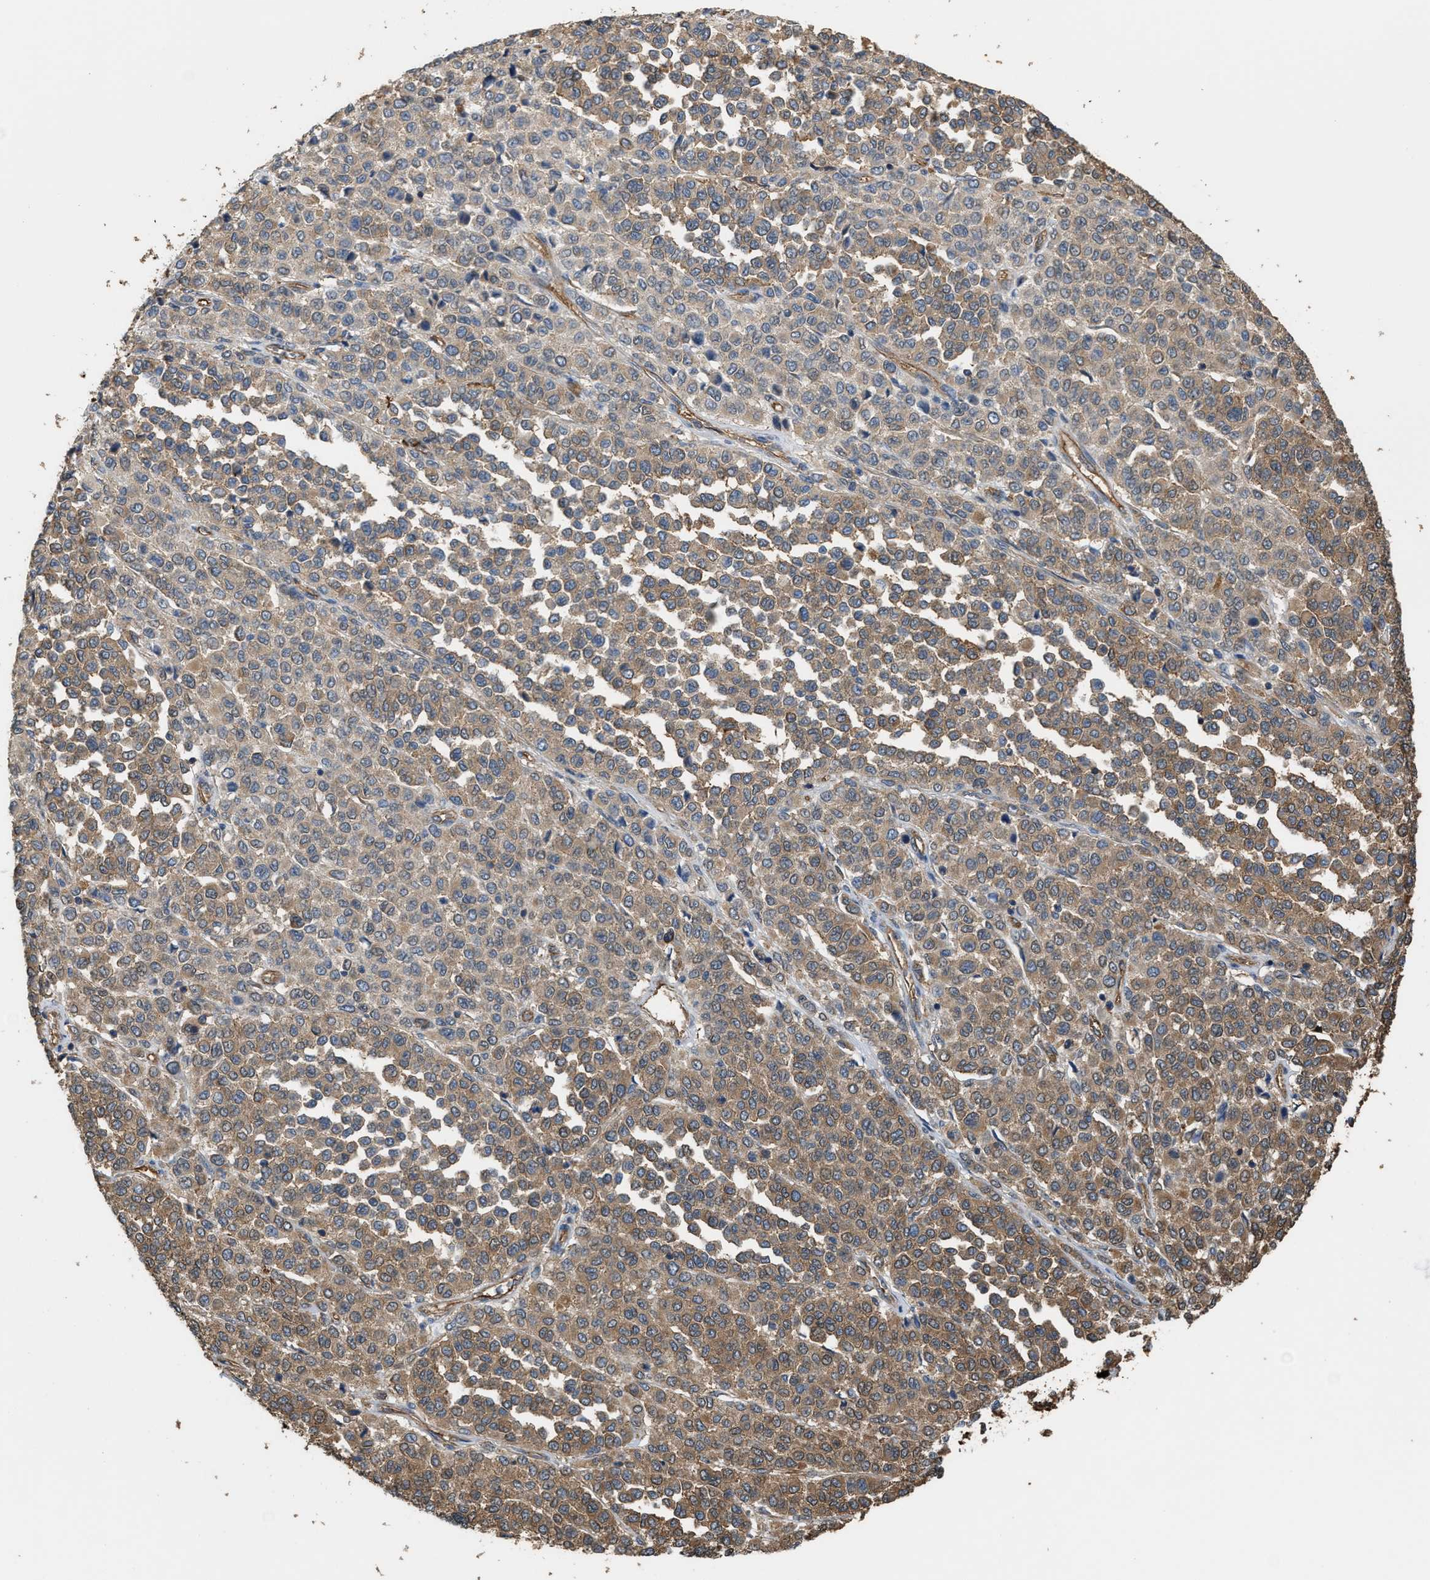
{"staining": {"intensity": "moderate", "quantity": ">75%", "location": "cytoplasmic/membranous"}, "tissue": "melanoma", "cell_type": "Tumor cells", "image_type": "cancer", "snomed": [{"axis": "morphology", "description": "Malignant melanoma, Metastatic site"}, {"axis": "topography", "description": "Pancreas"}], "caption": "Tumor cells display medium levels of moderate cytoplasmic/membranous expression in approximately >75% of cells in malignant melanoma (metastatic site).", "gene": "ATIC", "patient": {"sex": "female", "age": 30}}